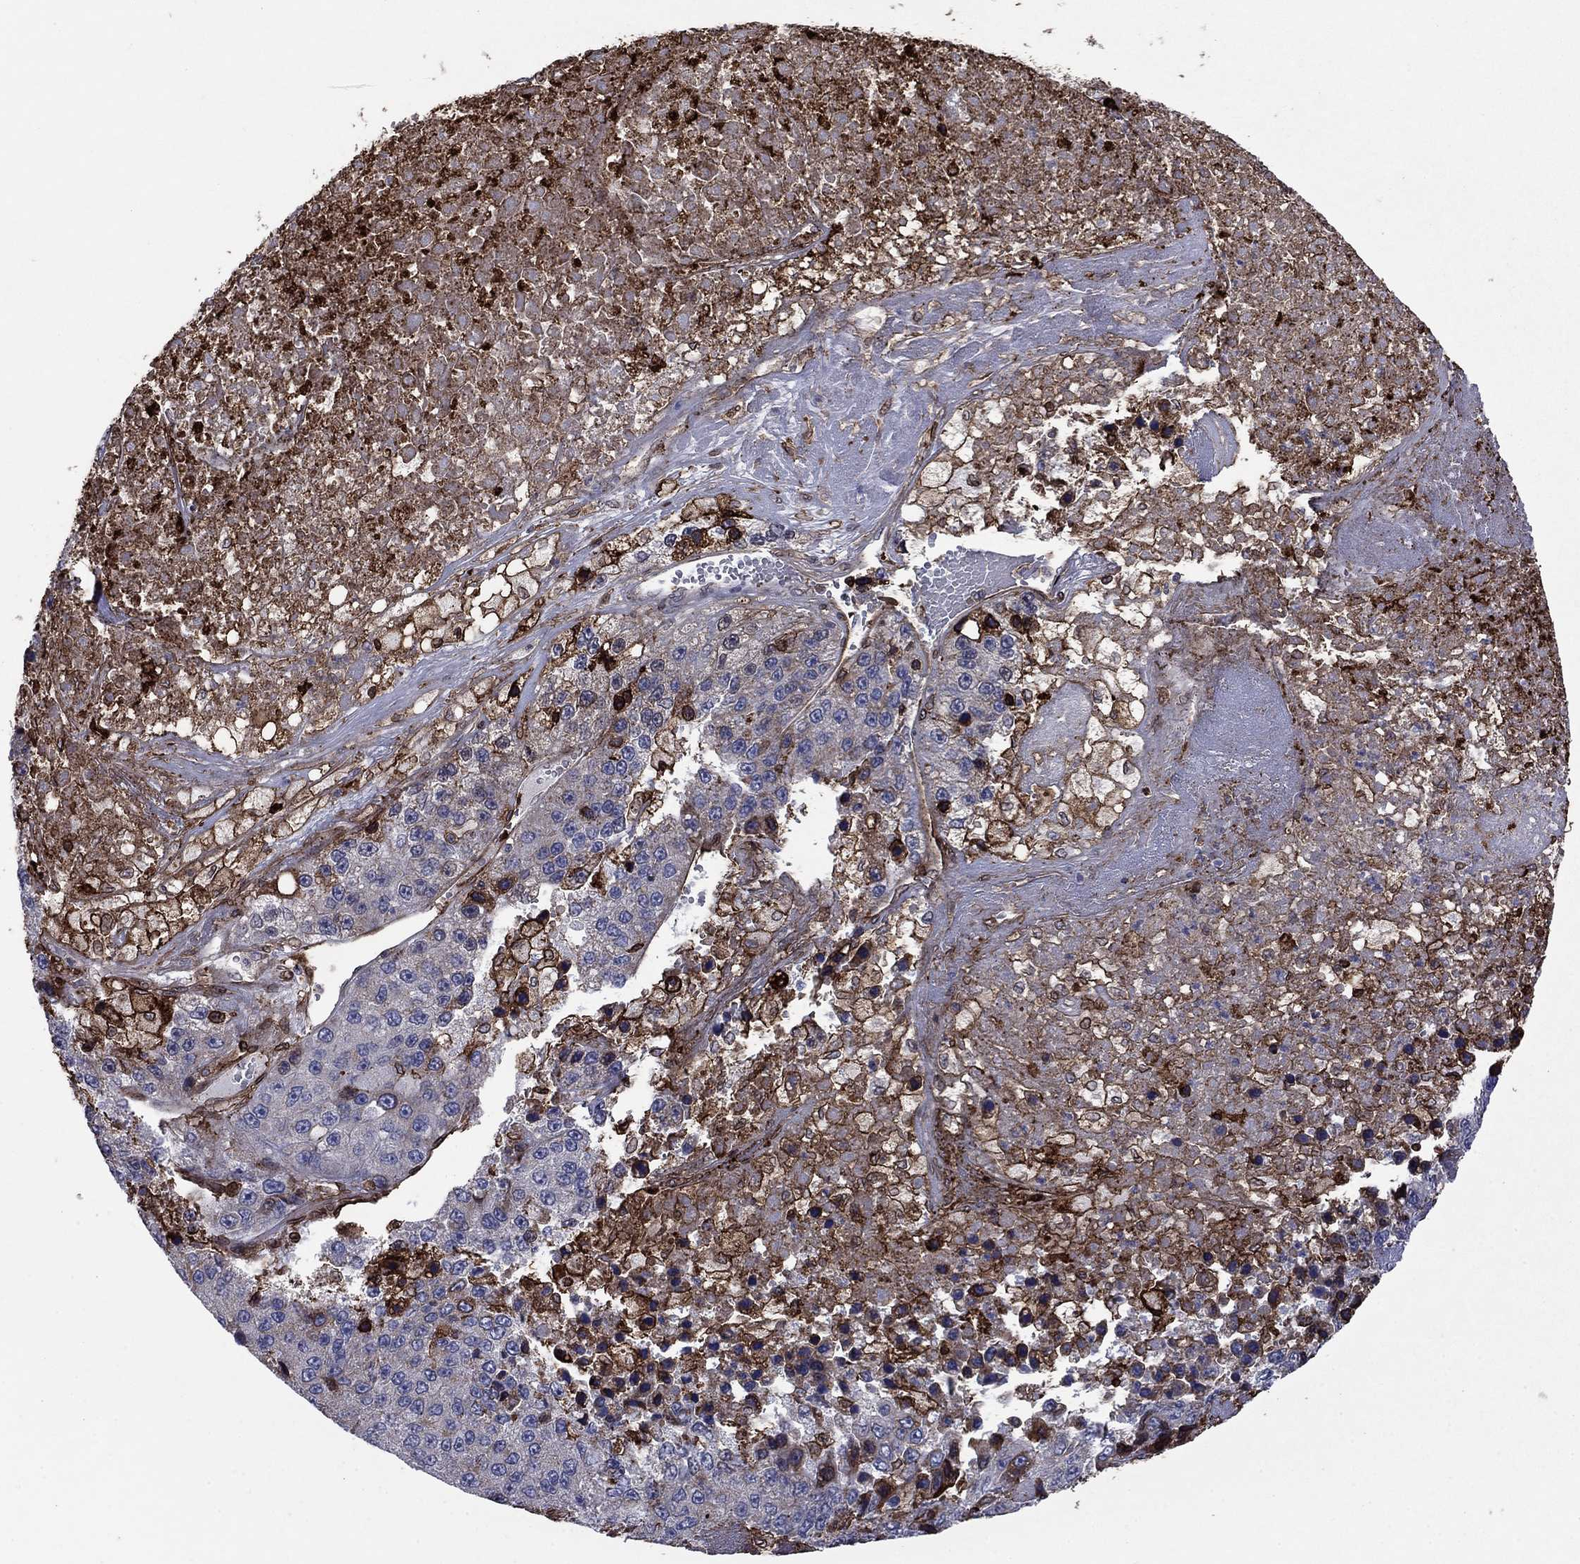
{"staining": {"intensity": "negative", "quantity": "none", "location": "none"}, "tissue": "liver cancer", "cell_type": "Tumor cells", "image_type": "cancer", "snomed": [{"axis": "morphology", "description": "Carcinoma, Hepatocellular, NOS"}, {"axis": "topography", "description": "Liver"}], "caption": "Immunohistochemistry (IHC) histopathology image of human liver cancer (hepatocellular carcinoma) stained for a protein (brown), which demonstrates no staining in tumor cells.", "gene": "PLAU", "patient": {"sex": "female", "age": 73}}